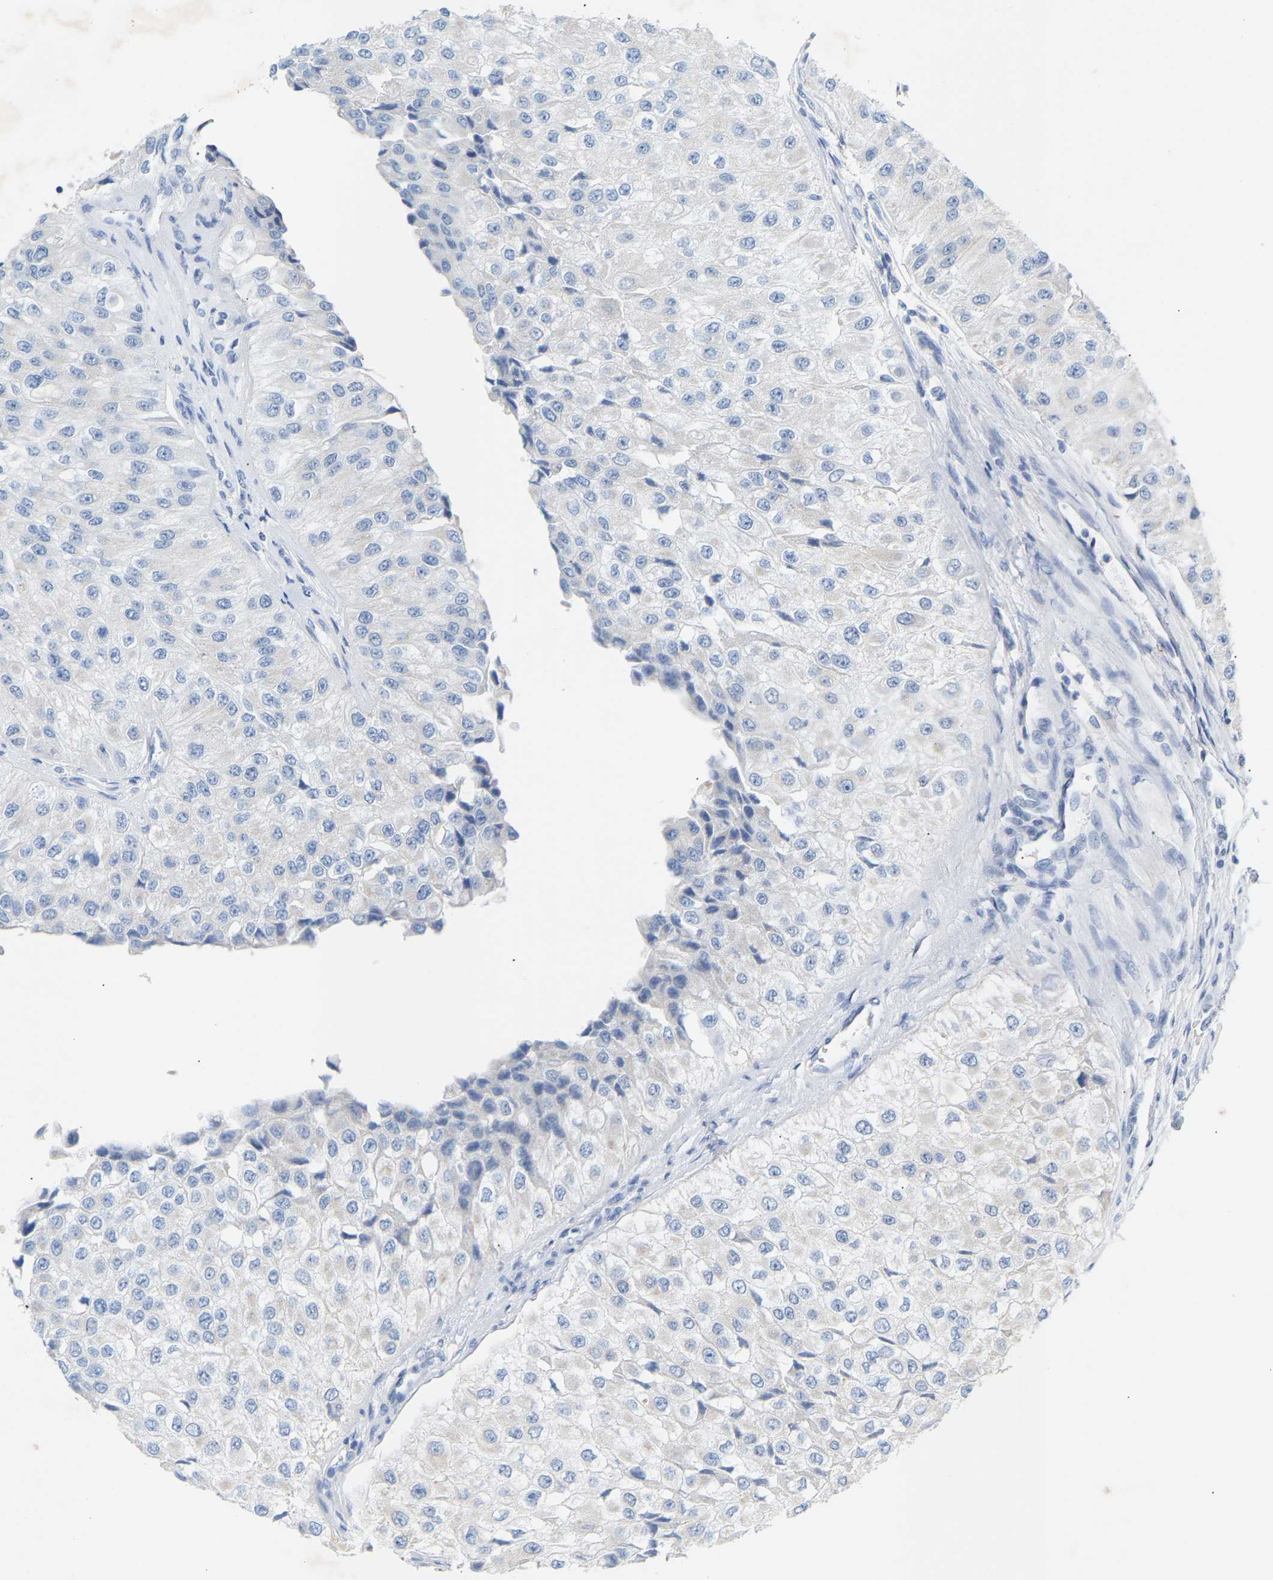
{"staining": {"intensity": "negative", "quantity": "none", "location": "none"}, "tissue": "urothelial cancer", "cell_type": "Tumor cells", "image_type": "cancer", "snomed": [{"axis": "morphology", "description": "Urothelial carcinoma, High grade"}, {"axis": "topography", "description": "Kidney"}, {"axis": "topography", "description": "Urinary bladder"}], "caption": "The micrograph displays no significant staining in tumor cells of high-grade urothelial carcinoma.", "gene": "PEX1", "patient": {"sex": "male", "age": 77}}